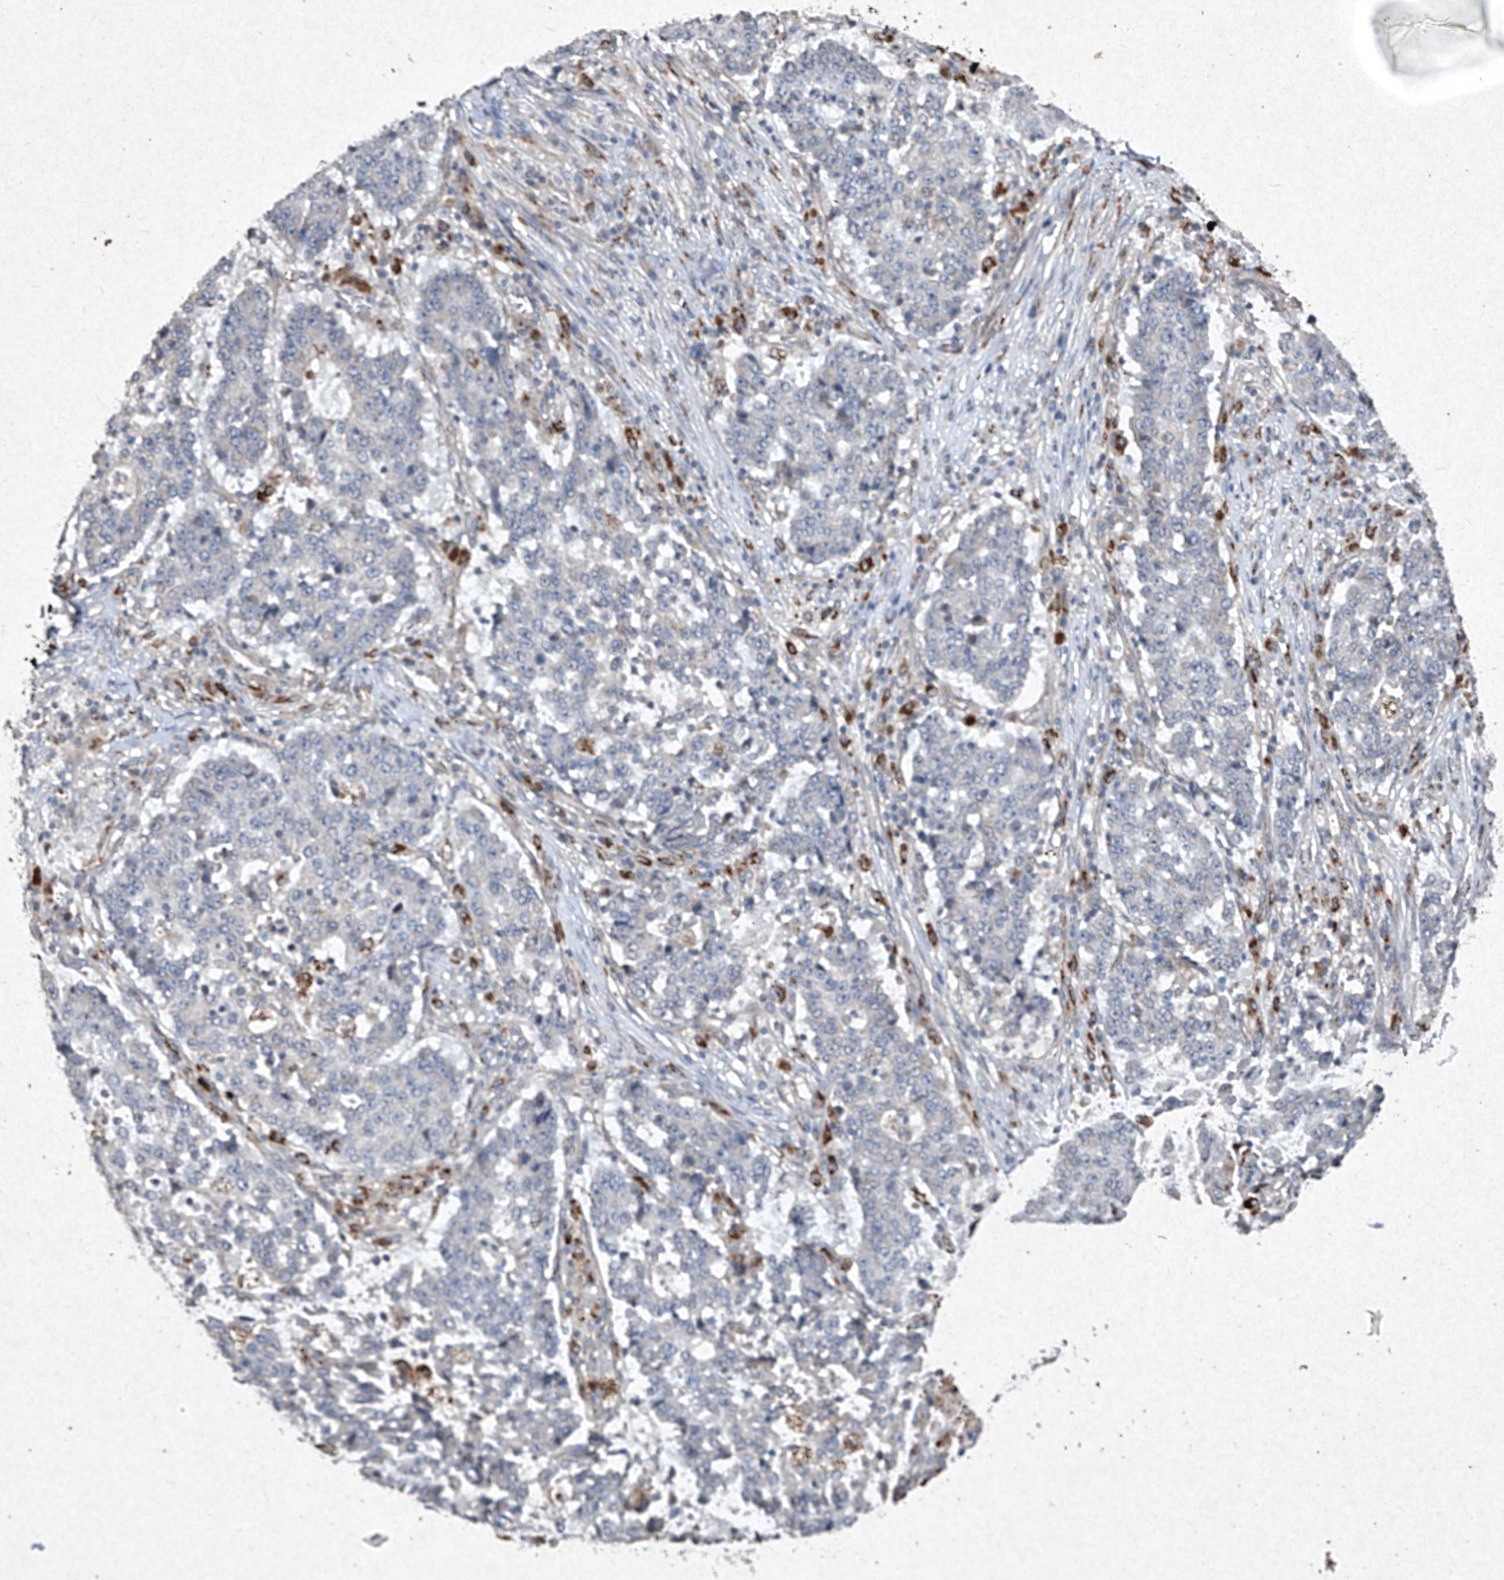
{"staining": {"intensity": "negative", "quantity": "none", "location": "none"}, "tissue": "stomach cancer", "cell_type": "Tumor cells", "image_type": "cancer", "snomed": [{"axis": "morphology", "description": "Adenocarcinoma, NOS"}, {"axis": "topography", "description": "Stomach"}], "caption": "This is an IHC photomicrograph of stomach cancer. There is no staining in tumor cells.", "gene": "MED16", "patient": {"sex": "male", "age": 59}}